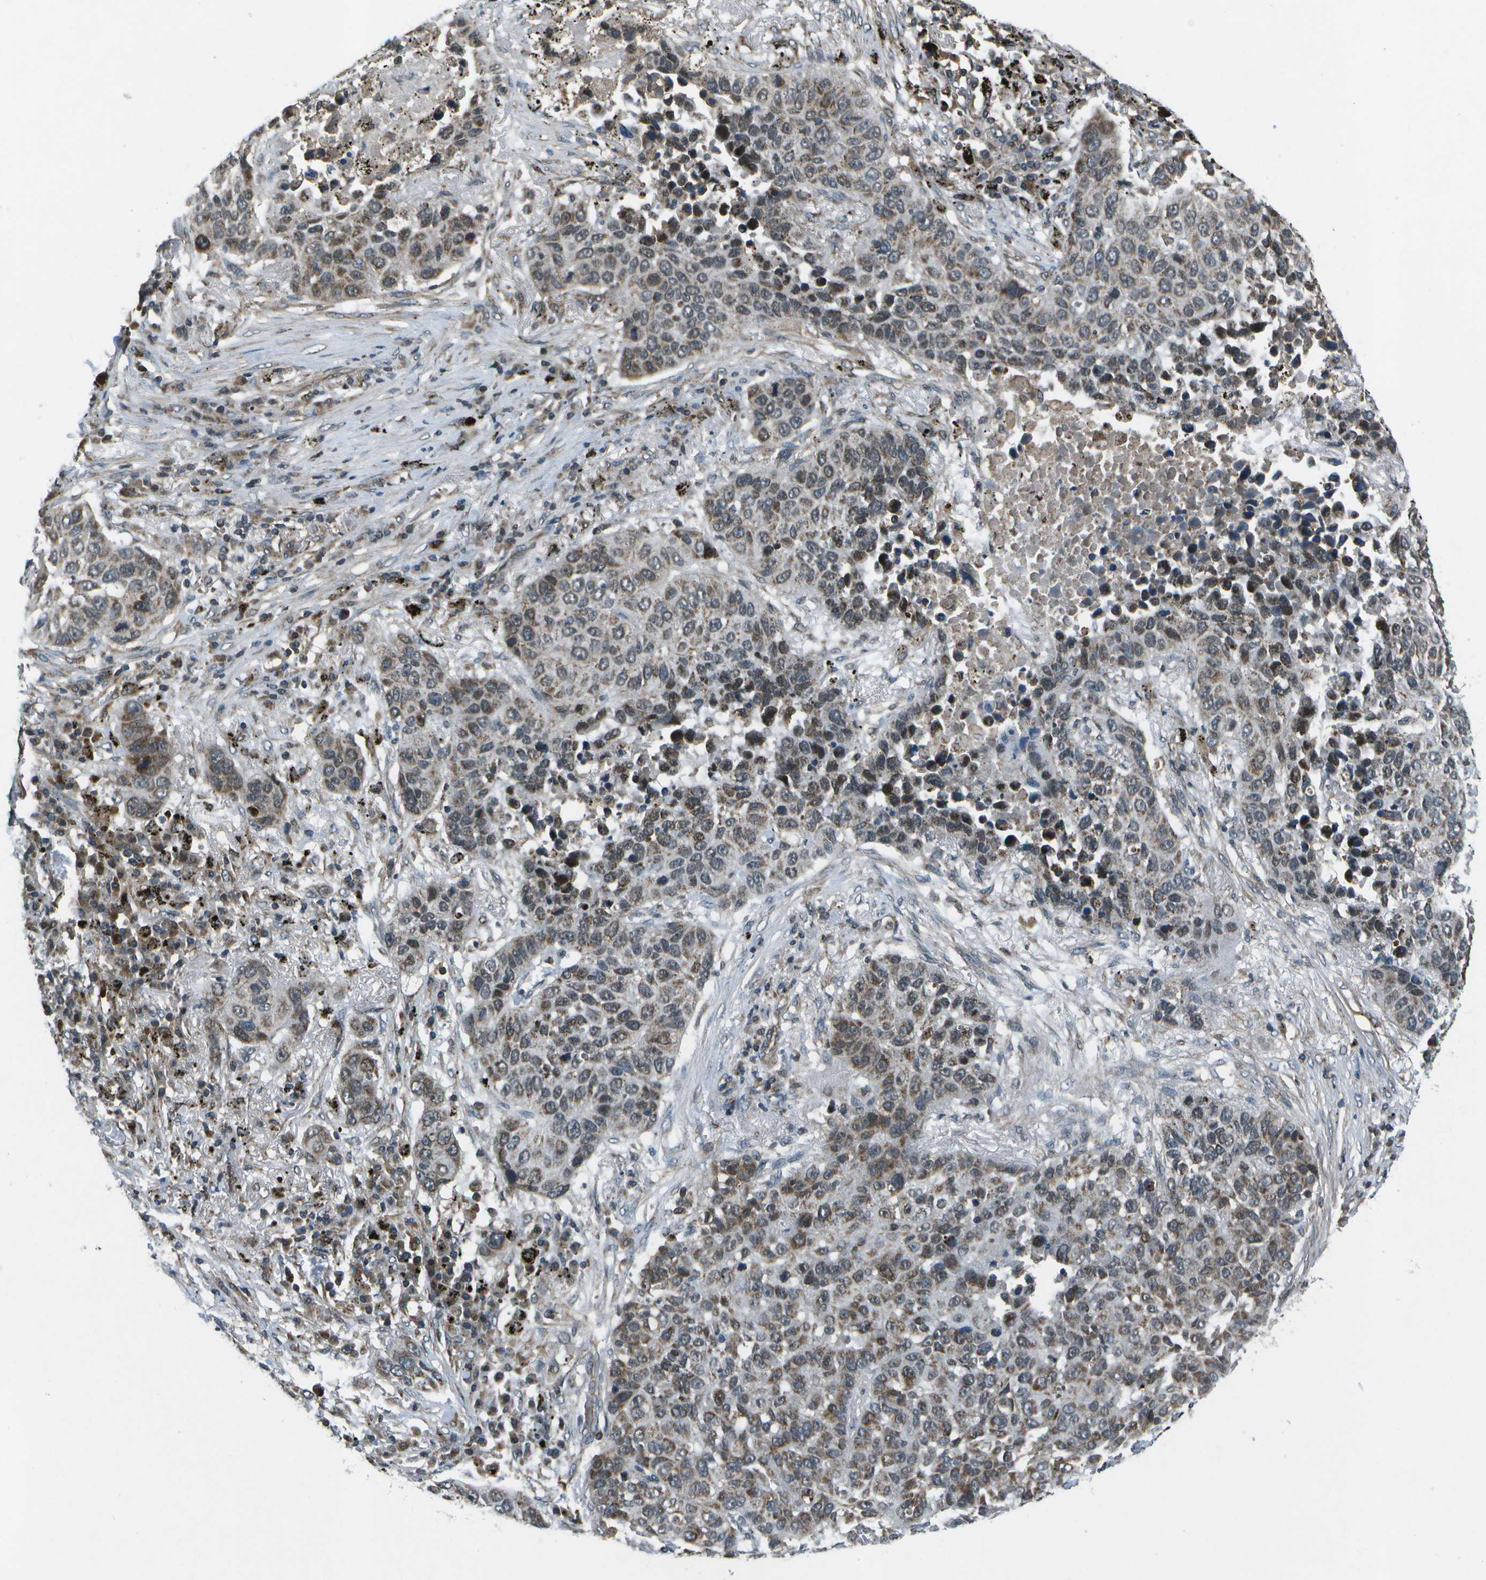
{"staining": {"intensity": "moderate", "quantity": ">75%", "location": "cytoplasmic/membranous"}, "tissue": "lung cancer", "cell_type": "Tumor cells", "image_type": "cancer", "snomed": [{"axis": "morphology", "description": "Squamous cell carcinoma, NOS"}, {"axis": "topography", "description": "Lung"}], "caption": "Lung cancer (squamous cell carcinoma) stained with a protein marker reveals moderate staining in tumor cells.", "gene": "EIF2AK1", "patient": {"sex": "male", "age": 57}}